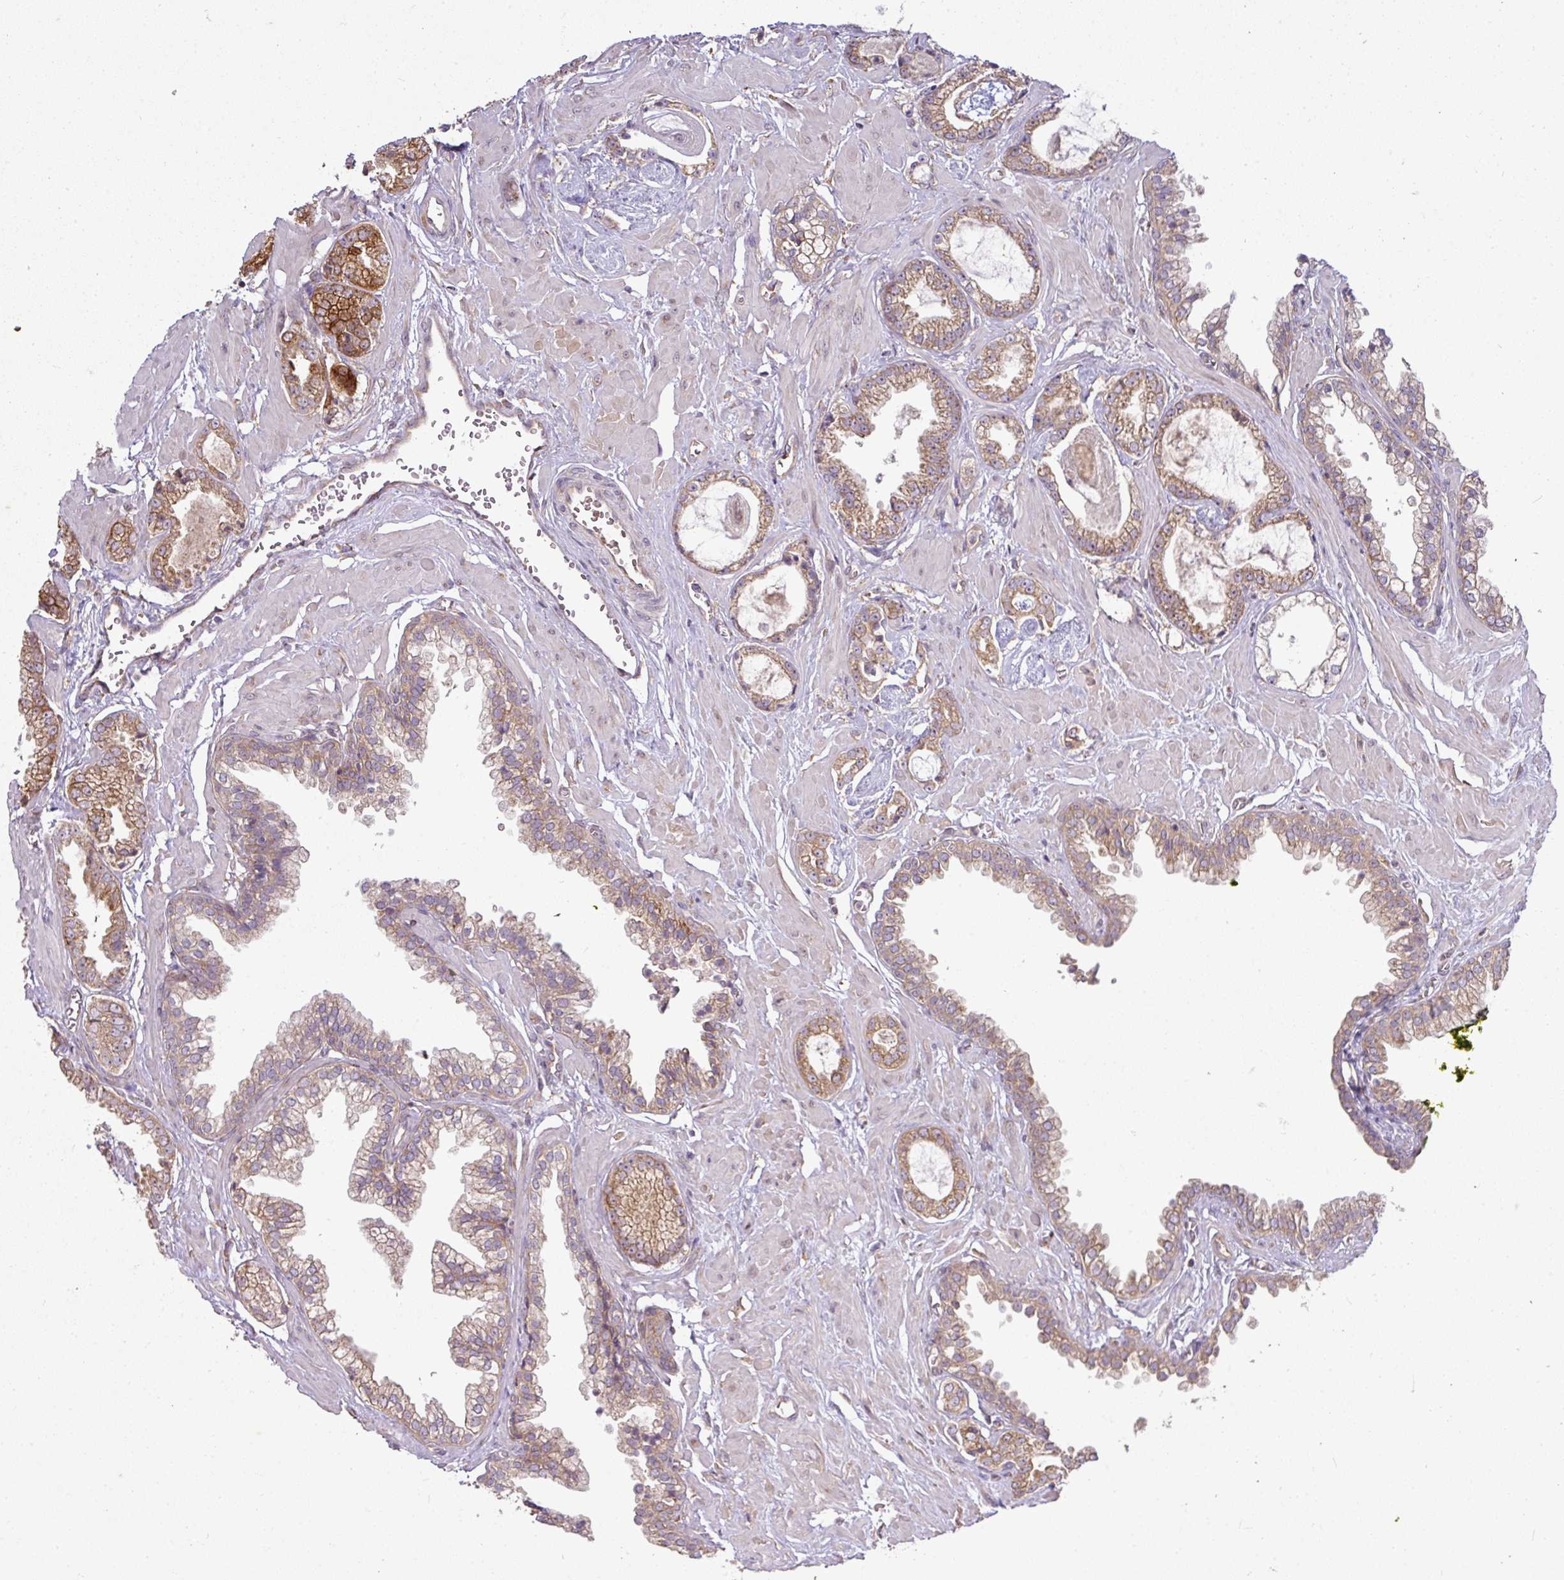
{"staining": {"intensity": "moderate", "quantity": ">75%", "location": "cytoplasmic/membranous"}, "tissue": "prostate cancer", "cell_type": "Tumor cells", "image_type": "cancer", "snomed": [{"axis": "morphology", "description": "Adenocarcinoma, Low grade"}, {"axis": "topography", "description": "Prostate"}], "caption": "Prostate cancer (low-grade adenocarcinoma) stained for a protein (brown) shows moderate cytoplasmic/membranous positive staining in about >75% of tumor cells.", "gene": "GALP", "patient": {"sex": "male", "age": 60}}